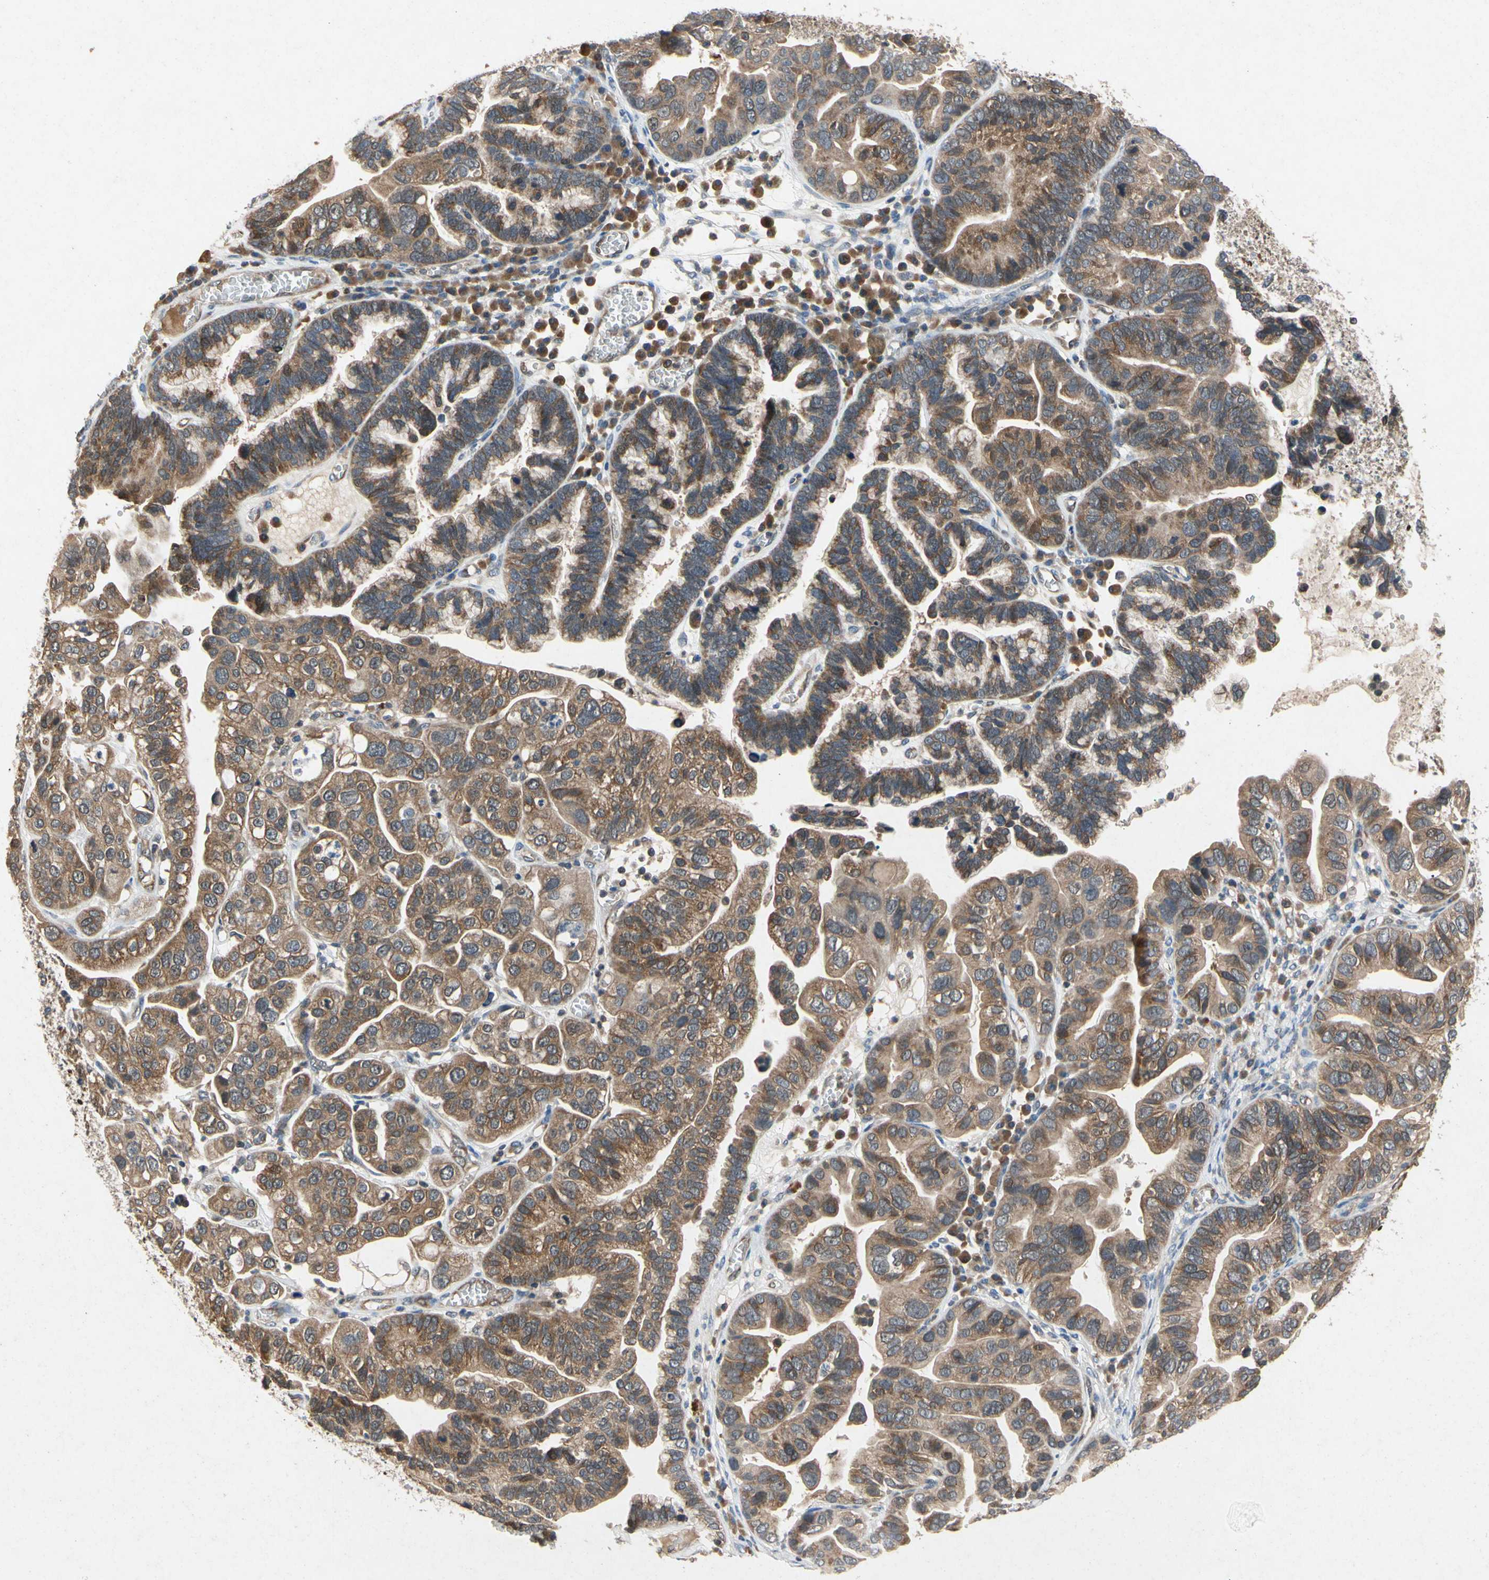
{"staining": {"intensity": "moderate", "quantity": ">75%", "location": "cytoplasmic/membranous"}, "tissue": "ovarian cancer", "cell_type": "Tumor cells", "image_type": "cancer", "snomed": [{"axis": "morphology", "description": "Cystadenocarcinoma, serous, NOS"}, {"axis": "topography", "description": "Ovary"}], "caption": "An image showing moderate cytoplasmic/membranous expression in about >75% of tumor cells in serous cystadenocarcinoma (ovarian), as visualized by brown immunohistochemical staining.", "gene": "RPS6KA1", "patient": {"sex": "female", "age": 56}}